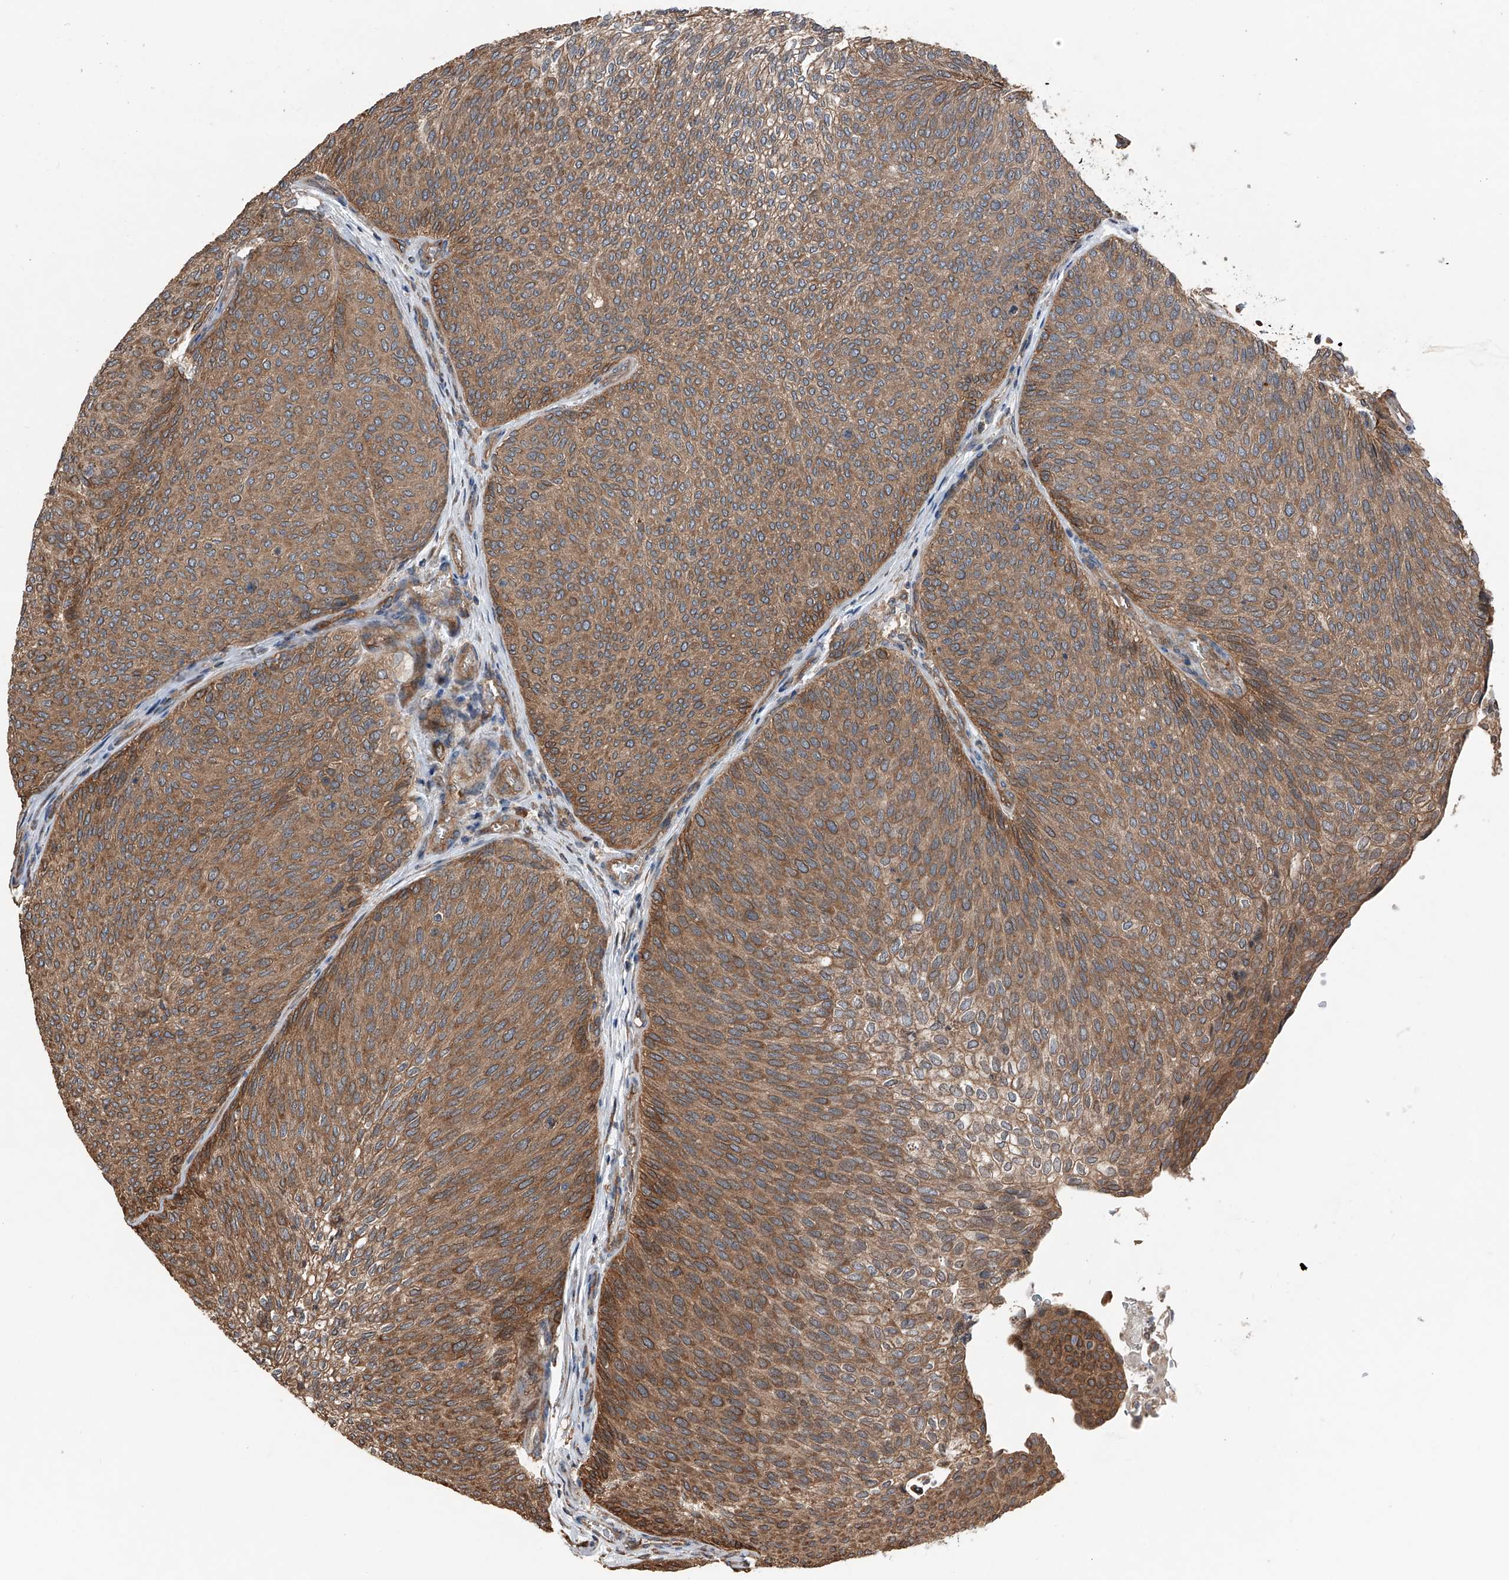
{"staining": {"intensity": "moderate", "quantity": ">75%", "location": "cytoplasmic/membranous"}, "tissue": "urothelial cancer", "cell_type": "Tumor cells", "image_type": "cancer", "snomed": [{"axis": "morphology", "description": "Urothelial carcinoma, Low grade"}, {"axis": "topography", "description": "Urinary bladder"}], "caption": "This photomicrograph displays immunohistochemistry staining of human urothelial cancer, with medium moderate cytoplasmic/membranous expression in approximately >75% of tumor cells.", "gene": "KCNJ2", "patient": {"sex": "female", "age": 79}}